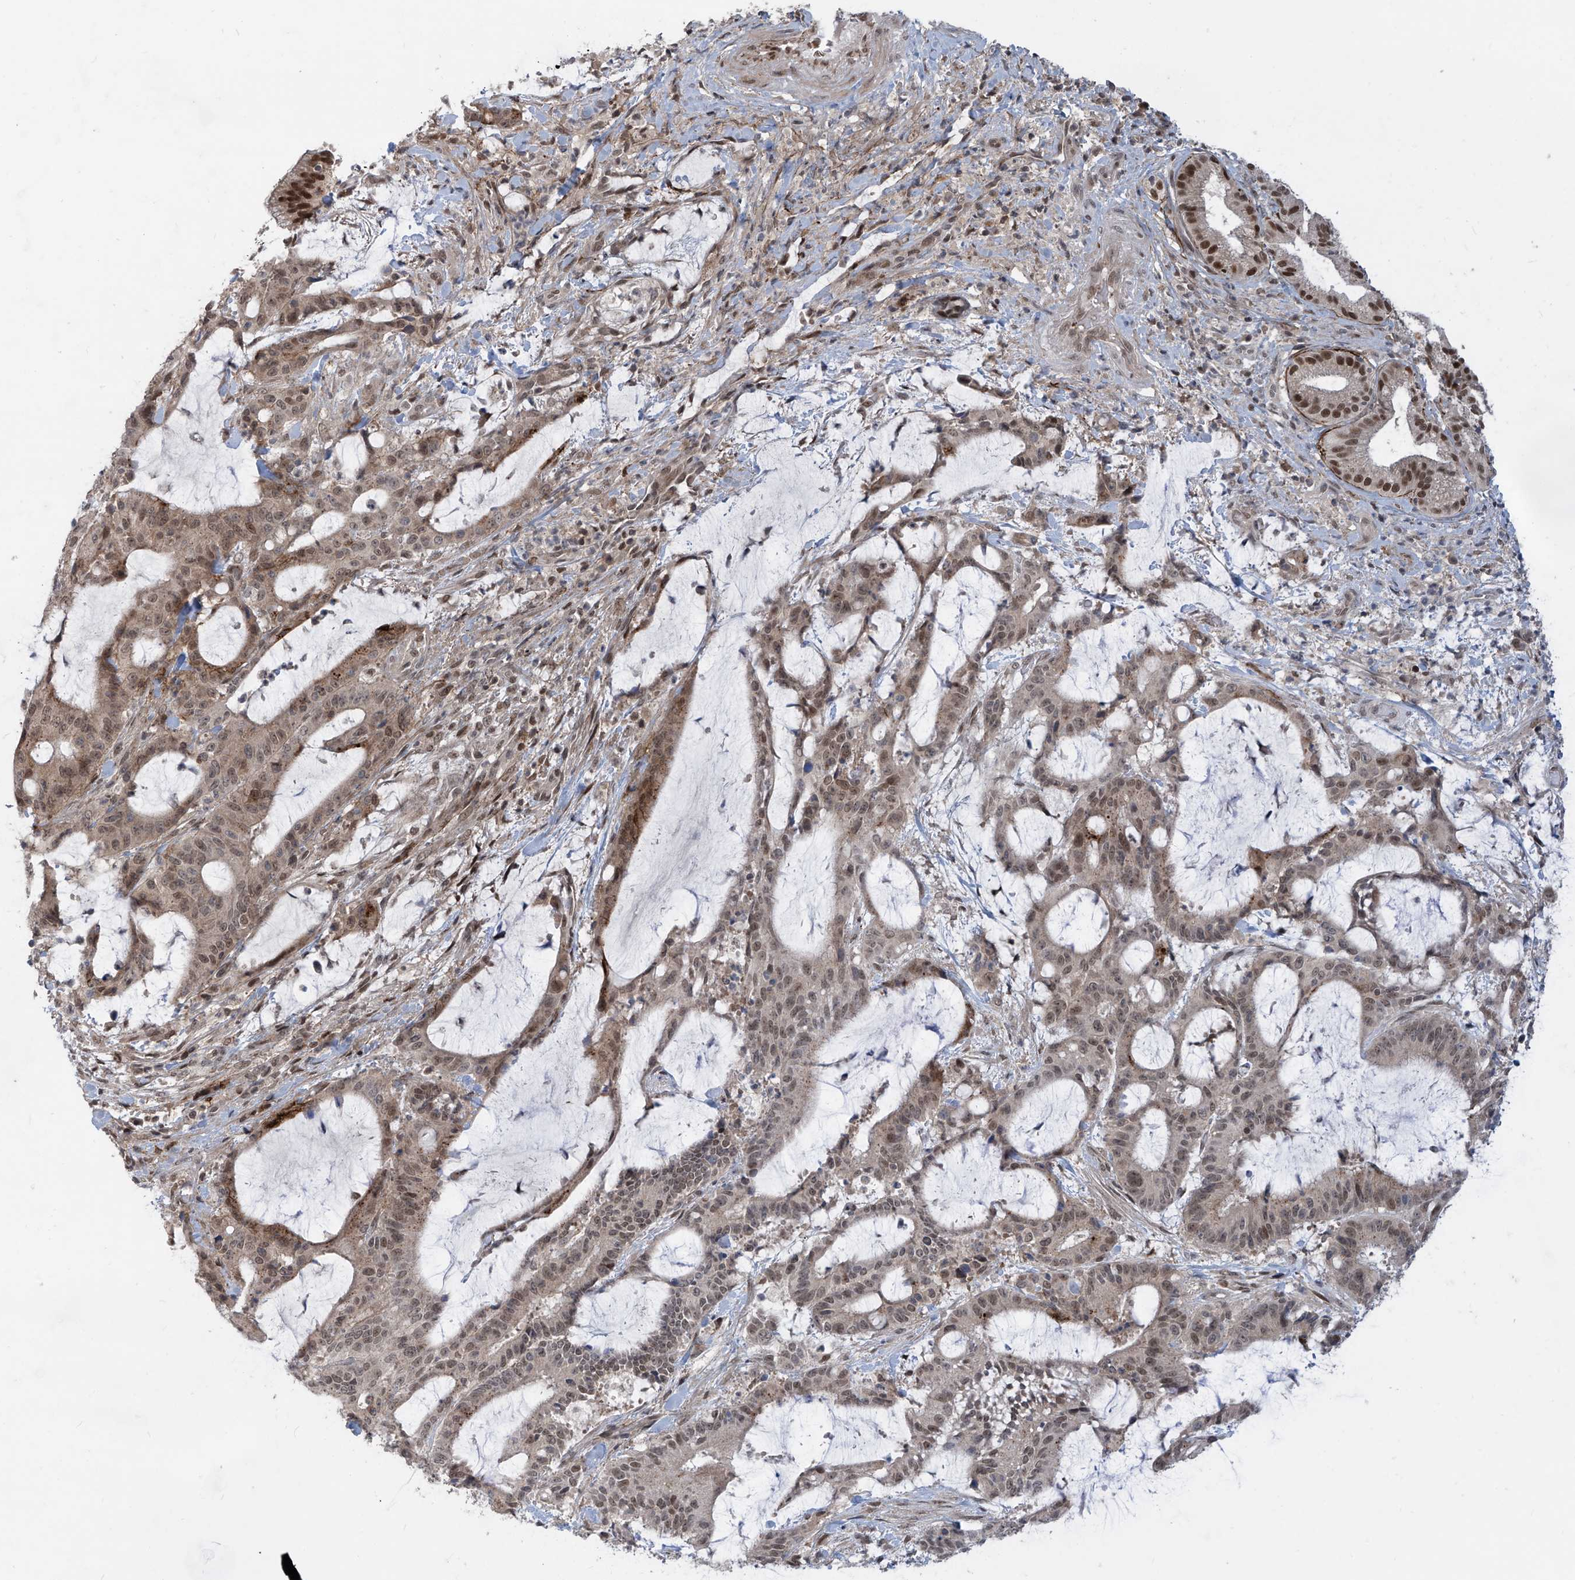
{"staining": {"intensity": "moderate", "quantity": ">75%", "location": "nuclear"}, "tissue": "liver cancer", "cell_type": "Tumor cells", "image_type": "cancer", "snomed": [{"axis": "morphology", "description": "Normal tissue, NOS"}, {"axis": "morphology", "description": "Cholangiocarcinoma"}, {"axis": "topography", "description": "Liver"}, {"axis": "topography", "description": "Peripheral nerve tissue"}], "caption": "Immunohistochemical staining of liver cancer (cholangiocarcinoma) reveals moderate nuclear protein staining in about >75% of tumor cells. (DAB IHC, brown staining for protein, blue staining for nuclei).", "gene": "LAGE3", "patient": {"sex": "female", "age": 73}}